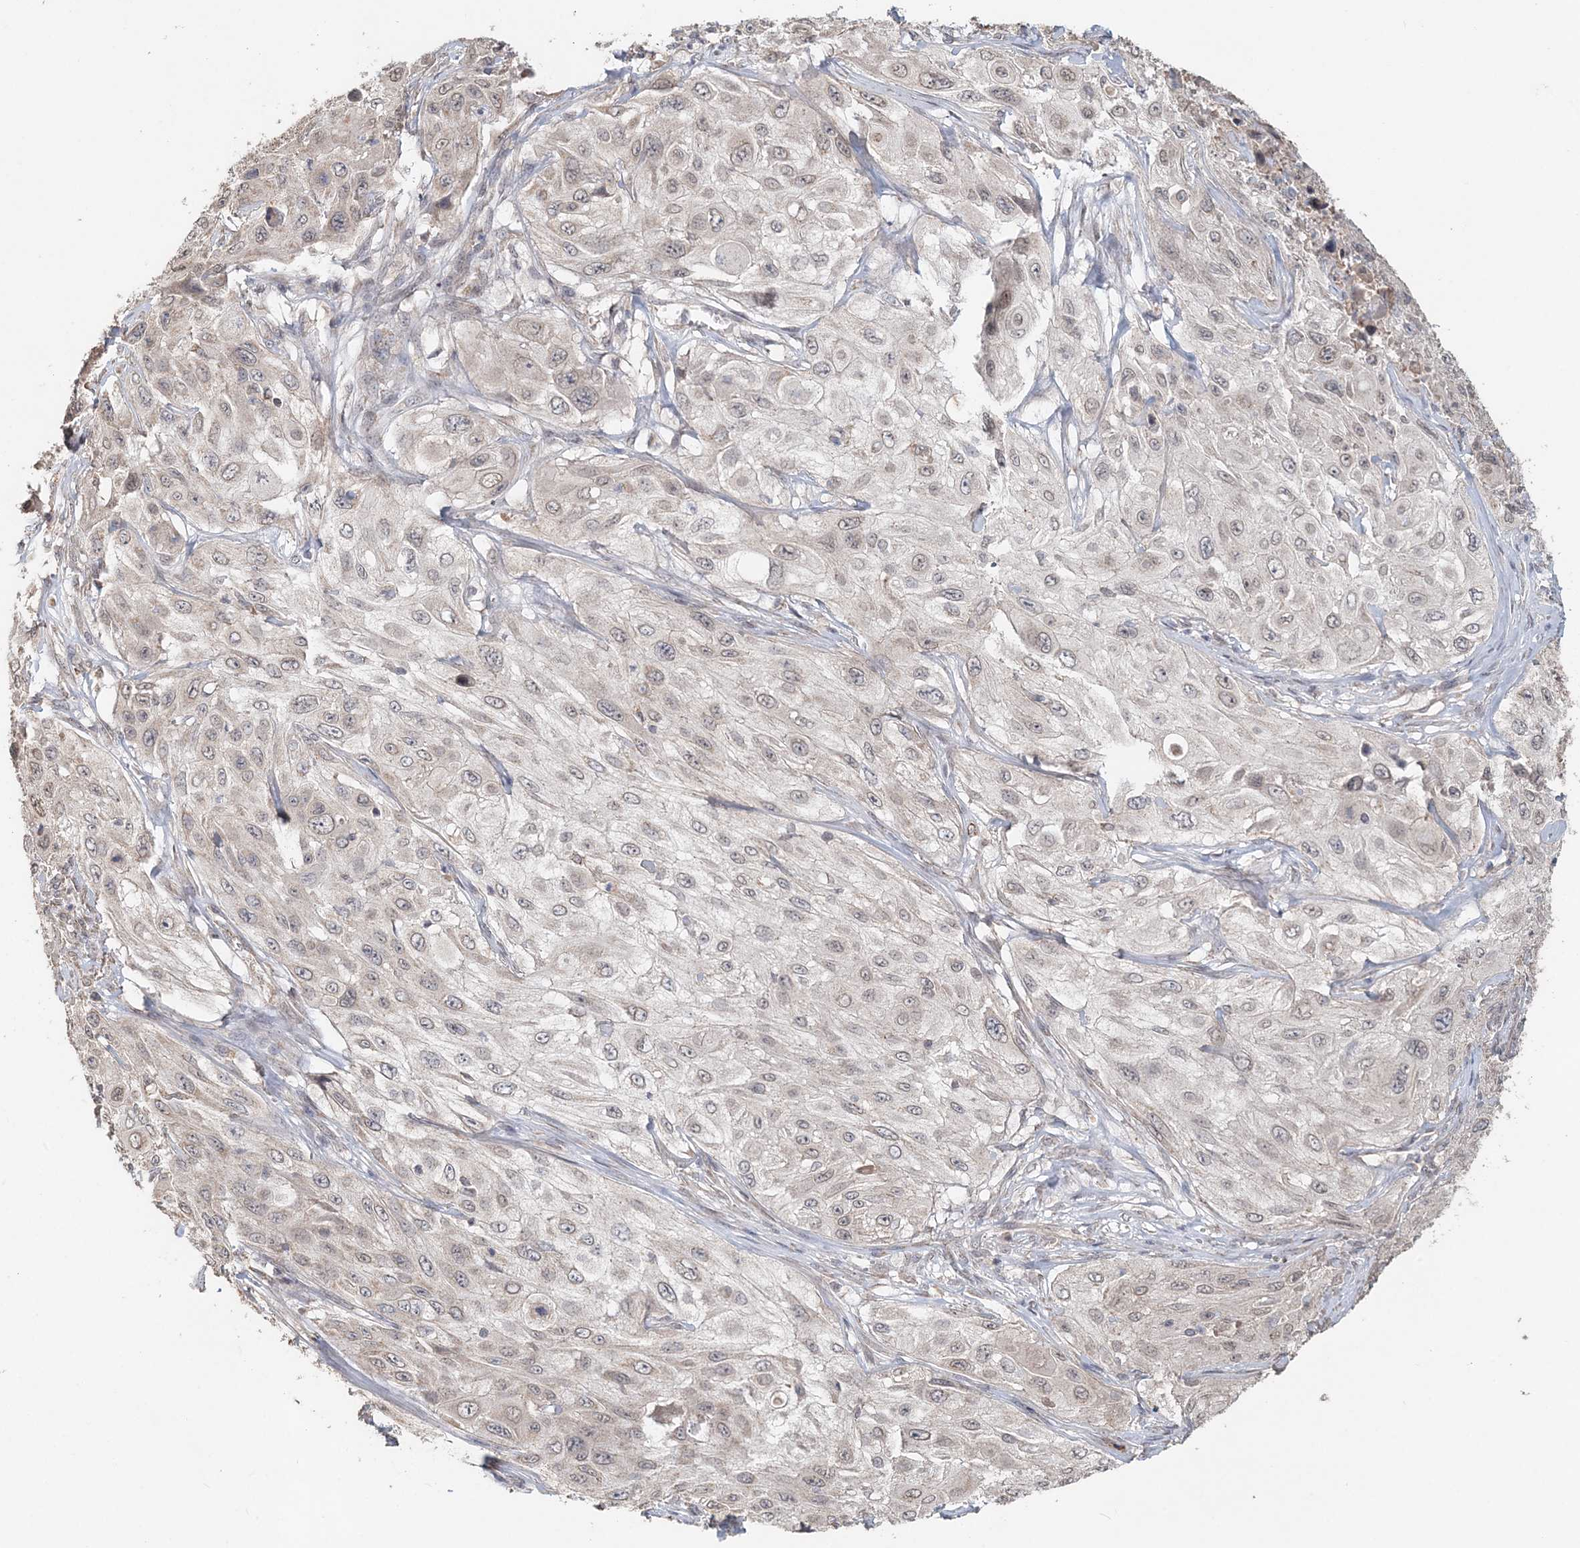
{"staining": {"intensity": "negative", "quantity": "none", "location": "none"}, "tissue": "cervical cancer", "cell_type": "Tumor cells", "image_type": "cancer", "snomed": [{"axis": "morphology", "description": "Squamous cell carcinoma, NOS"}, {"axis": "topography", "description": "Cervix"}], "caption": "Immunohistochemical staining of human squamous cell carcinoma (cervical) displays no significant expression in tumor cells.", "gene": "FBXO38", "patient": {"sex": "female", "age": 42}}